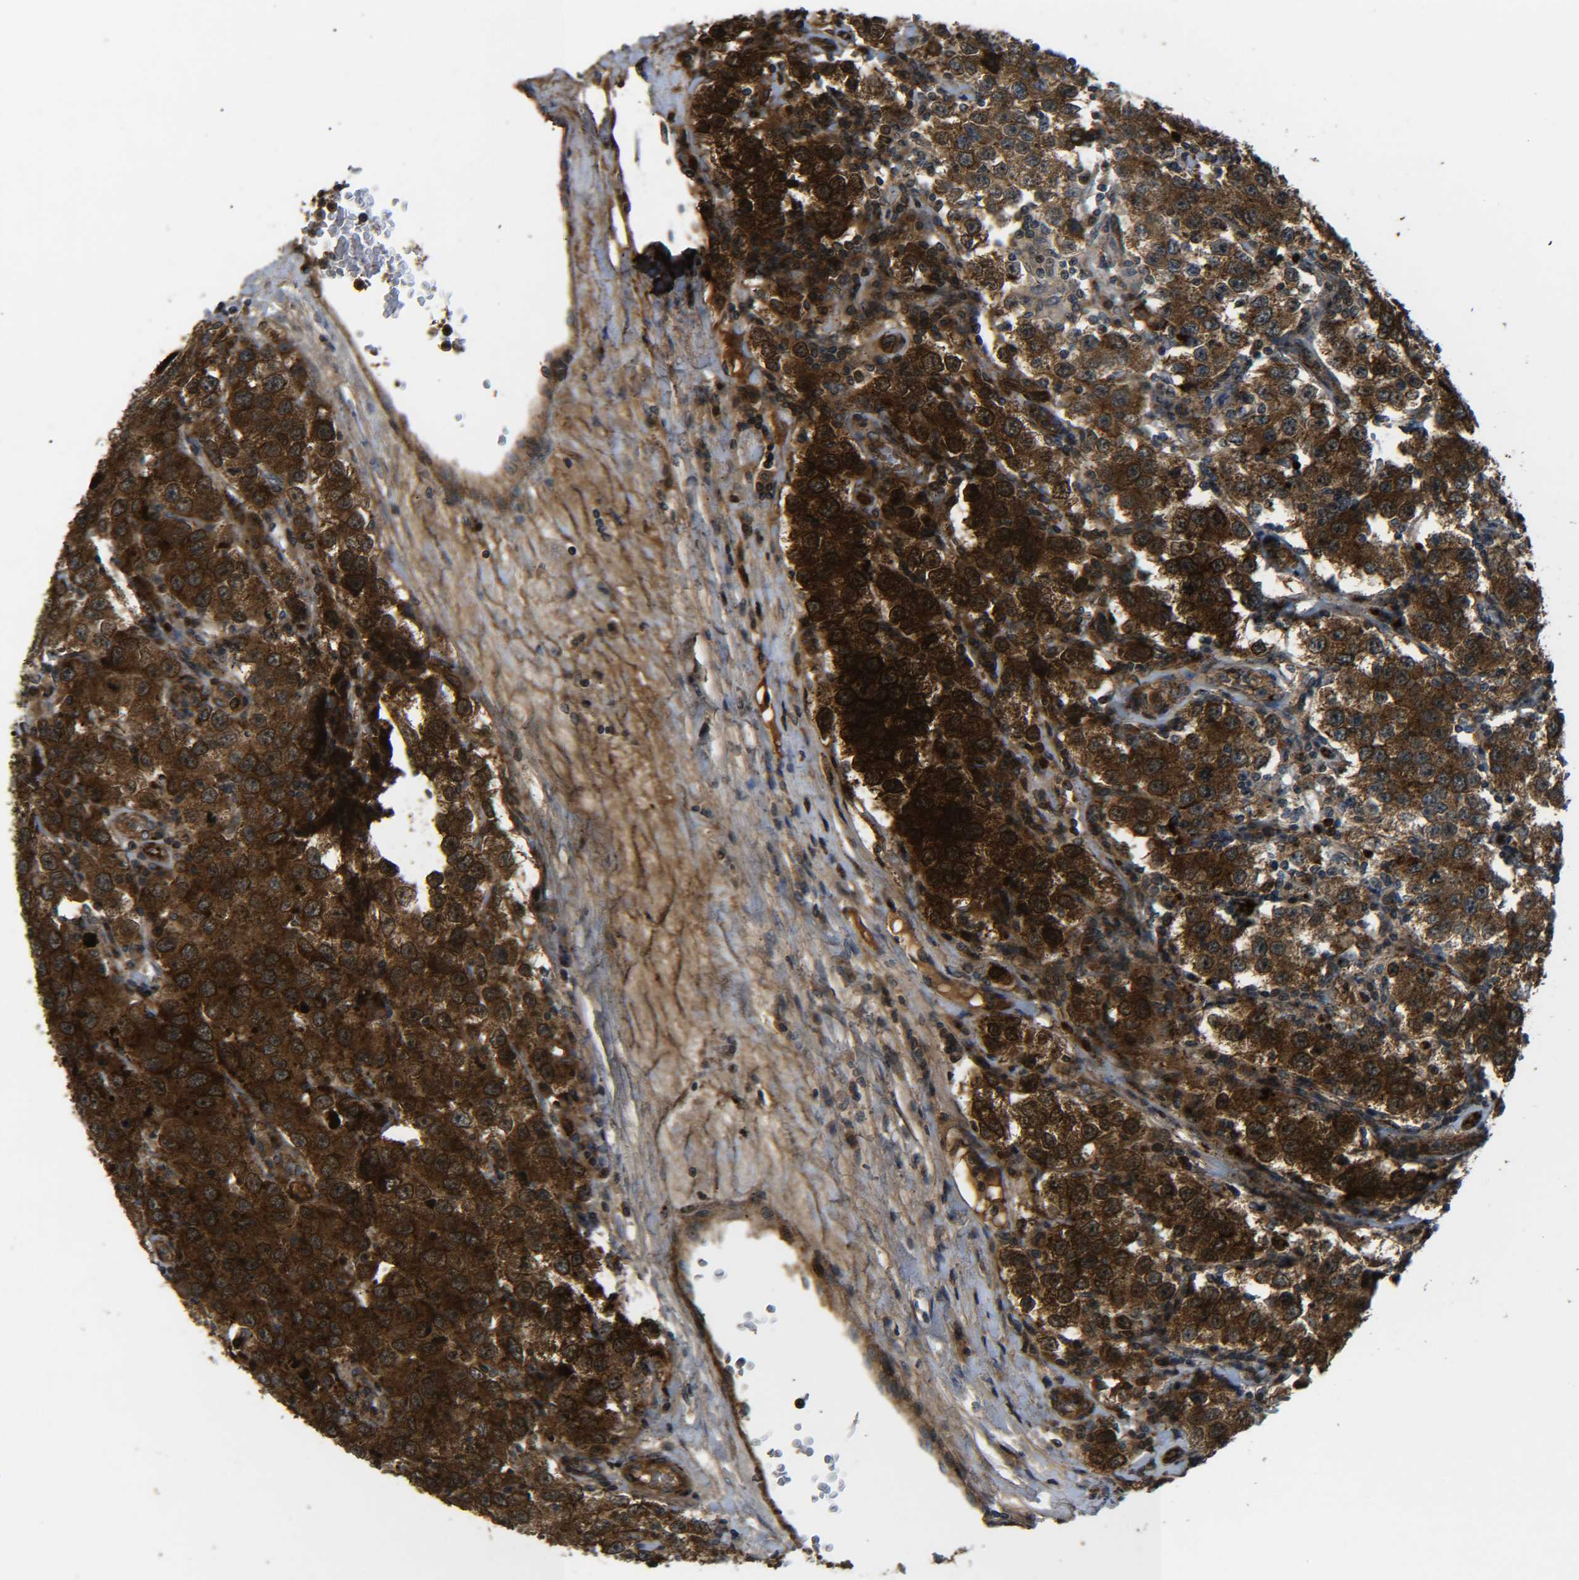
{"staining": {"intensity": "strong", "quantity": ">75%", "location": "cytoplasmic/membranous,nuclear"}, "tissue": "testis cancer", "cell_type": "Tumor cells", "image_type": "cancer", "snomed": [{"axis": "morphology", "description": "Seminoma, NOS"}, {"axis": "topography", "description": "Testis"}], "caption": "This histopathology image demonstrates testis cancer stained with immunohistochemistry to label a protein in brown. The cytoplasmic/membranous and nuclear of tumor cells show strong positivity for the protein. Nuclei are counter-stained blue.", "gene": "ECE1", "patient": {"sex": "male", "age": 52}}